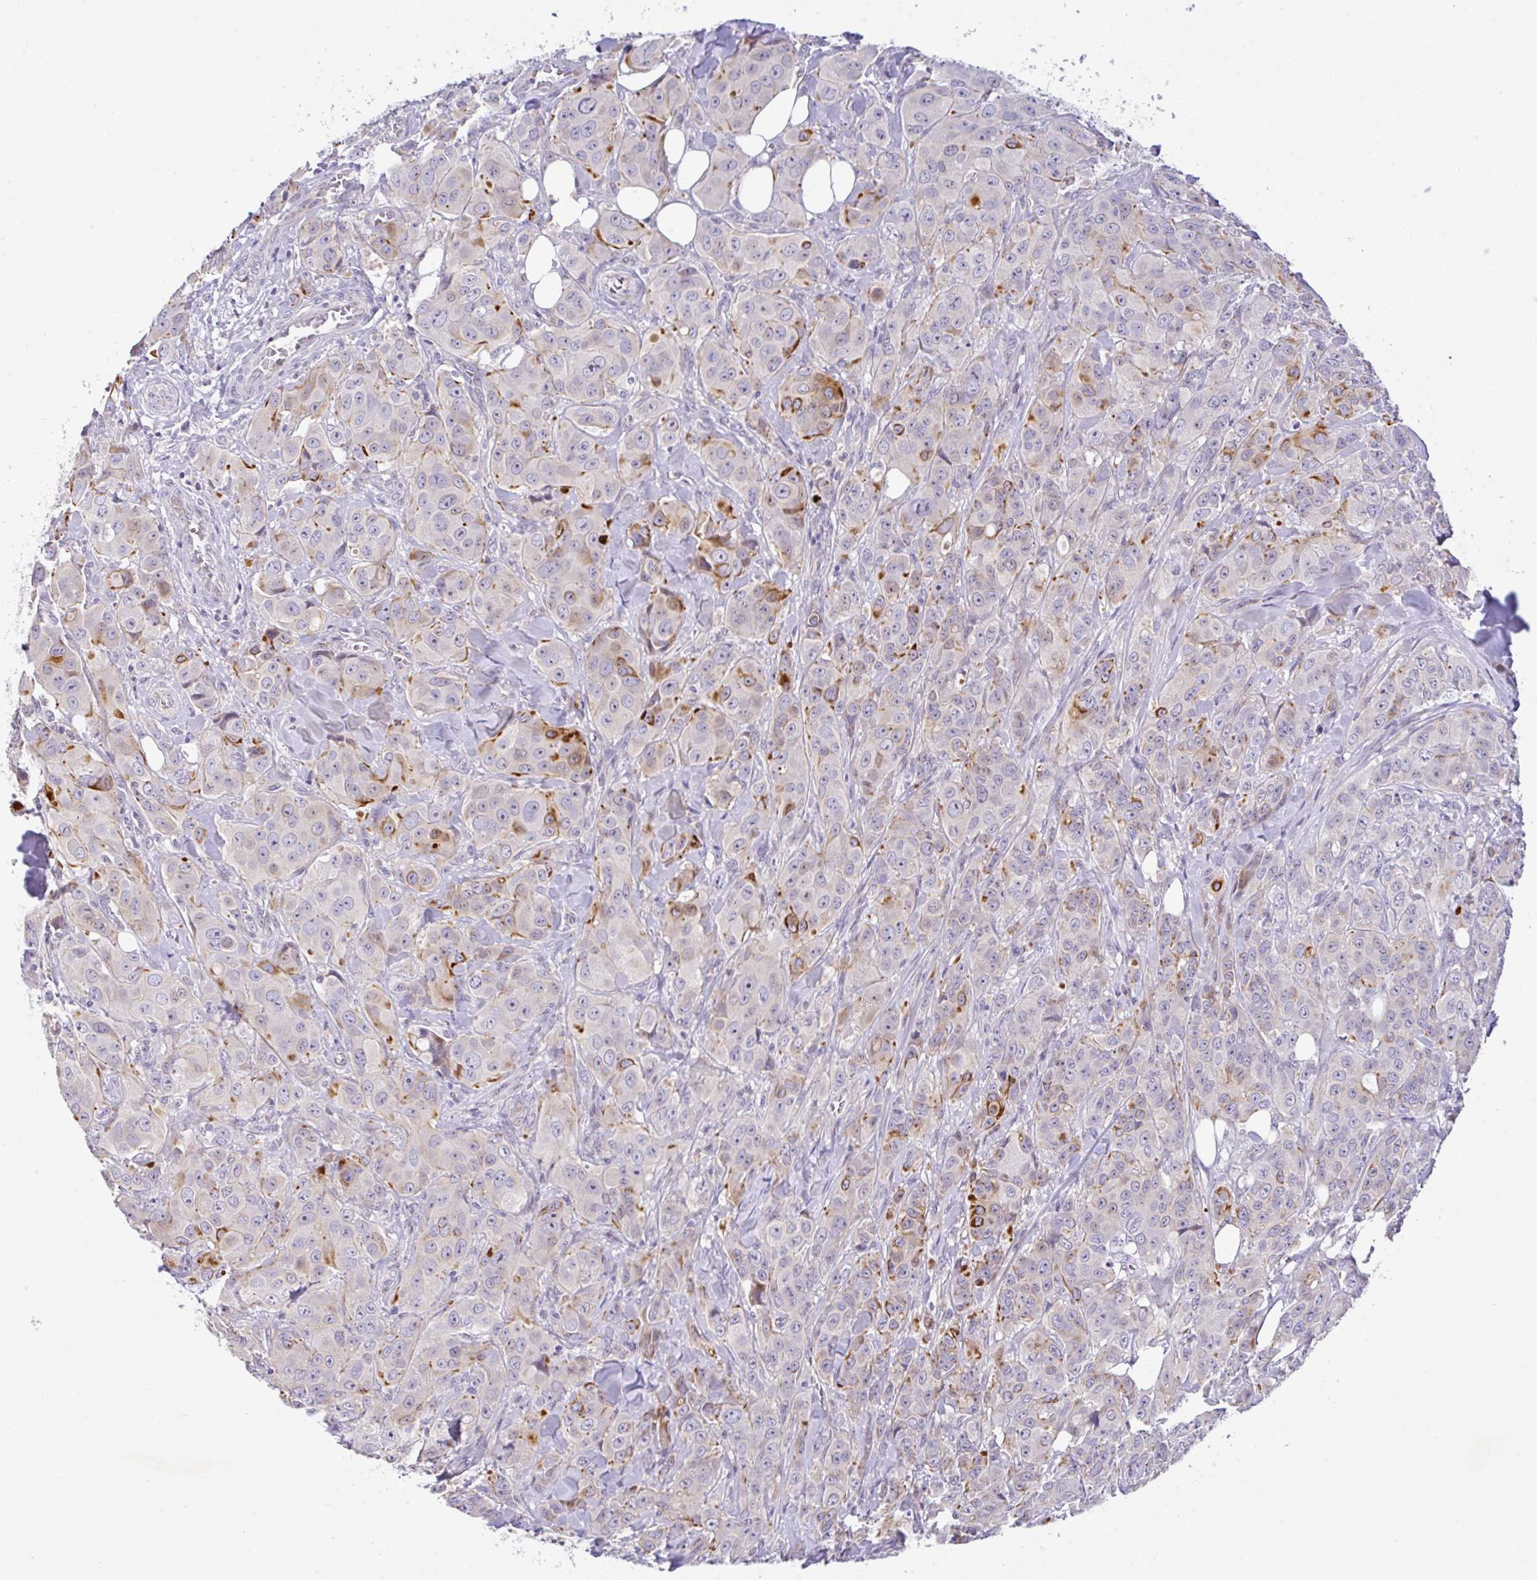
{"staining": {"intensity": "moderate", "quantity": "<25%", "location": "cytoplasmic/membranous"}, "tissue": "breast cancer", "cell_type": "Tumor cells", "image_type": "cancer", "snomed": [{"axis": "morphology", "description": "Normal tissue, NOS"}, {"axis": "morphology", "description": "Duct carcinoma"}, {"axis": "topography", "description": "Breast"}], "caption": "Brown immunohistochemical staining in human breast cancer (infiltrating ductal carcinoma) shows moderate cytoplasmic/membranous expression in about <25% of tumor cells.", "gene": "EPN3", "patient": {"sex": "female", "age": 43}}